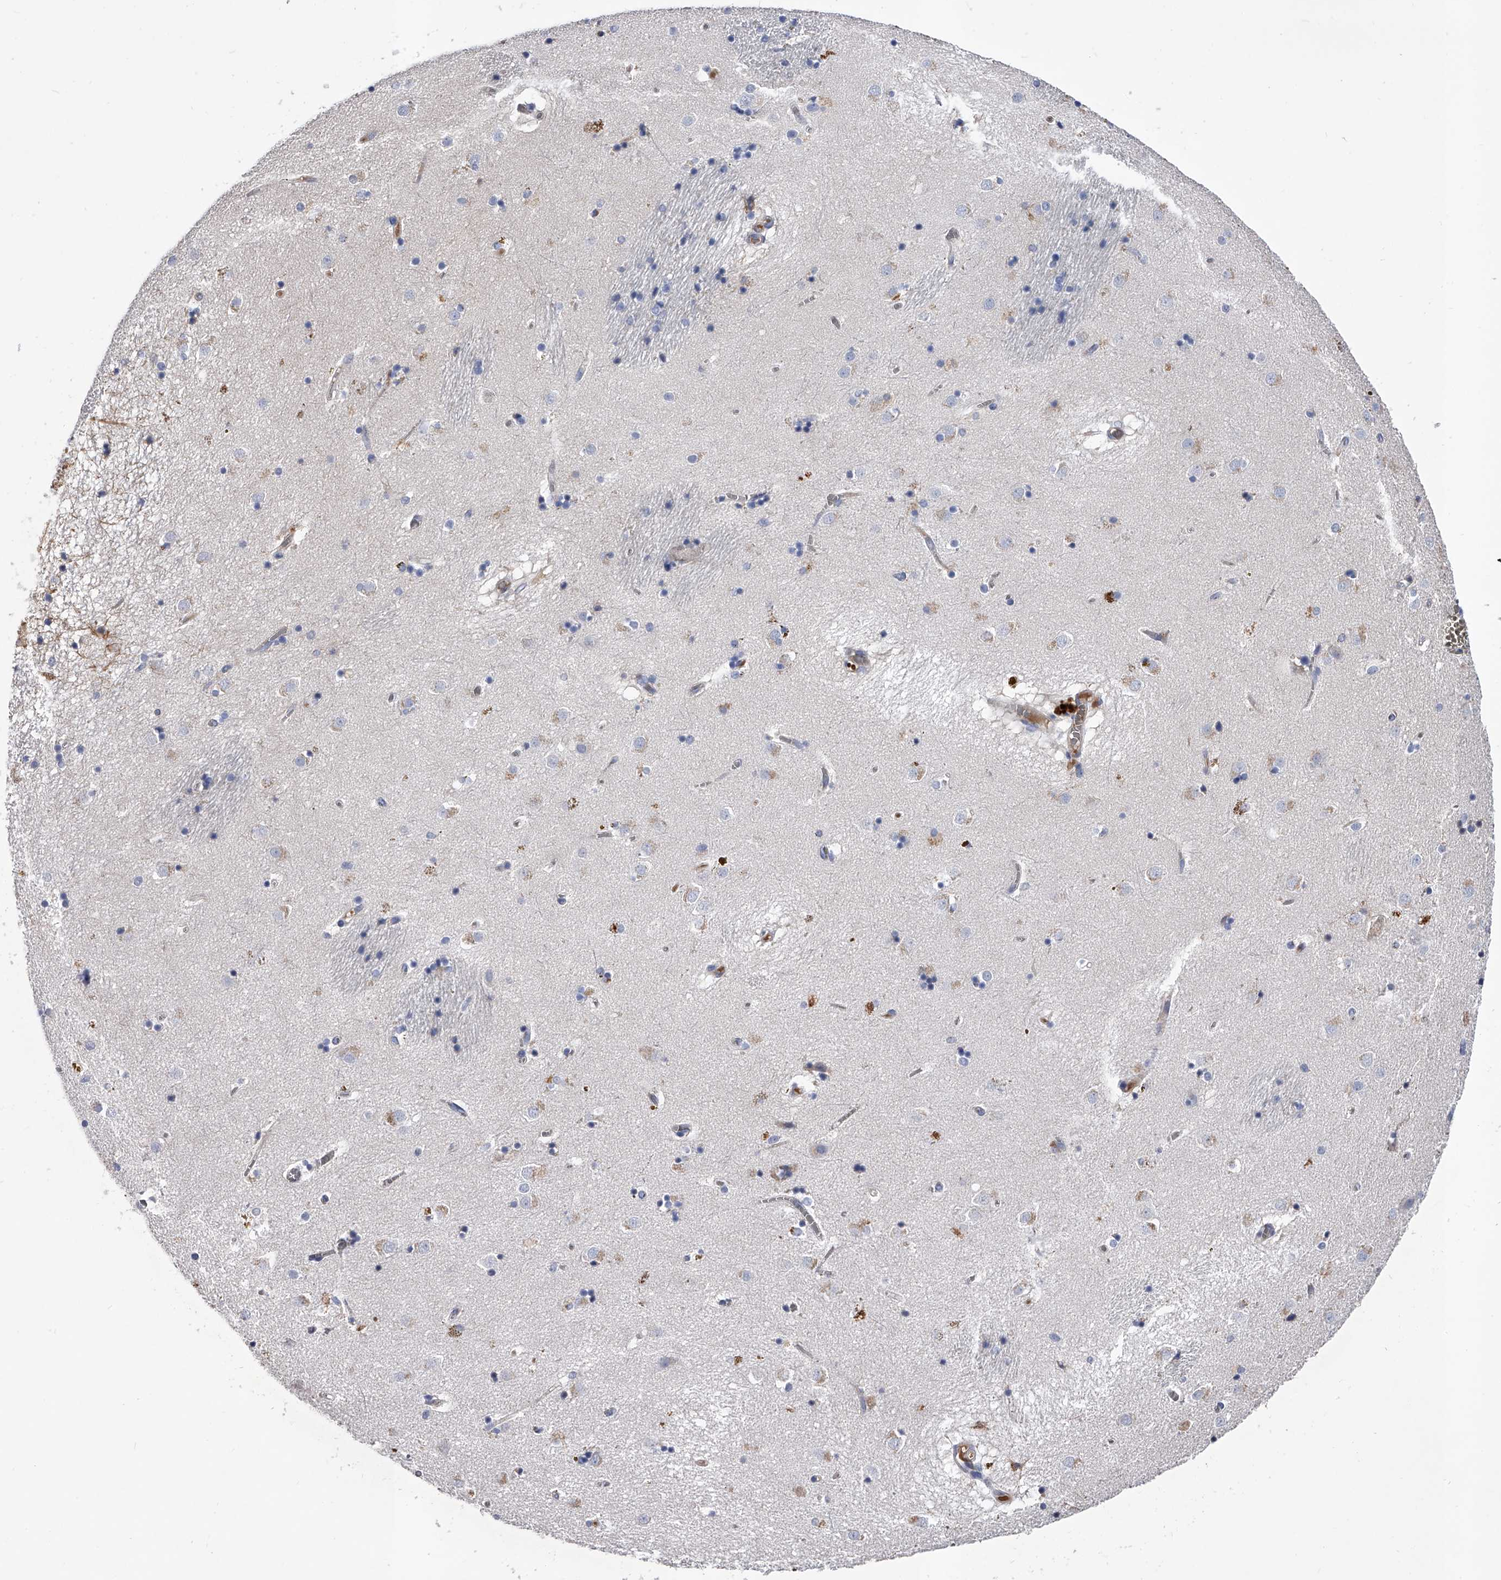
{"staining": {"intensity": "moderate", "quantity": "<25%", "location": "cytoplasmic/membranous"}, "tissue": "caudate", "cell_type": "Glial cells", "image_type": "normal", "snomed": [{"axis": "morphology", "description": "Normal tissue, NOS"}, {"axis": "topography", "description": "Lateral ventricle wall"}], "caption": "Protein expression analysis of normal caudate exhibits moderate cytoplasmic/membranous expression in about <25% of glial cells.", "gene": "EFCAB7", "patient": {"sex": "male", "age": 70}}